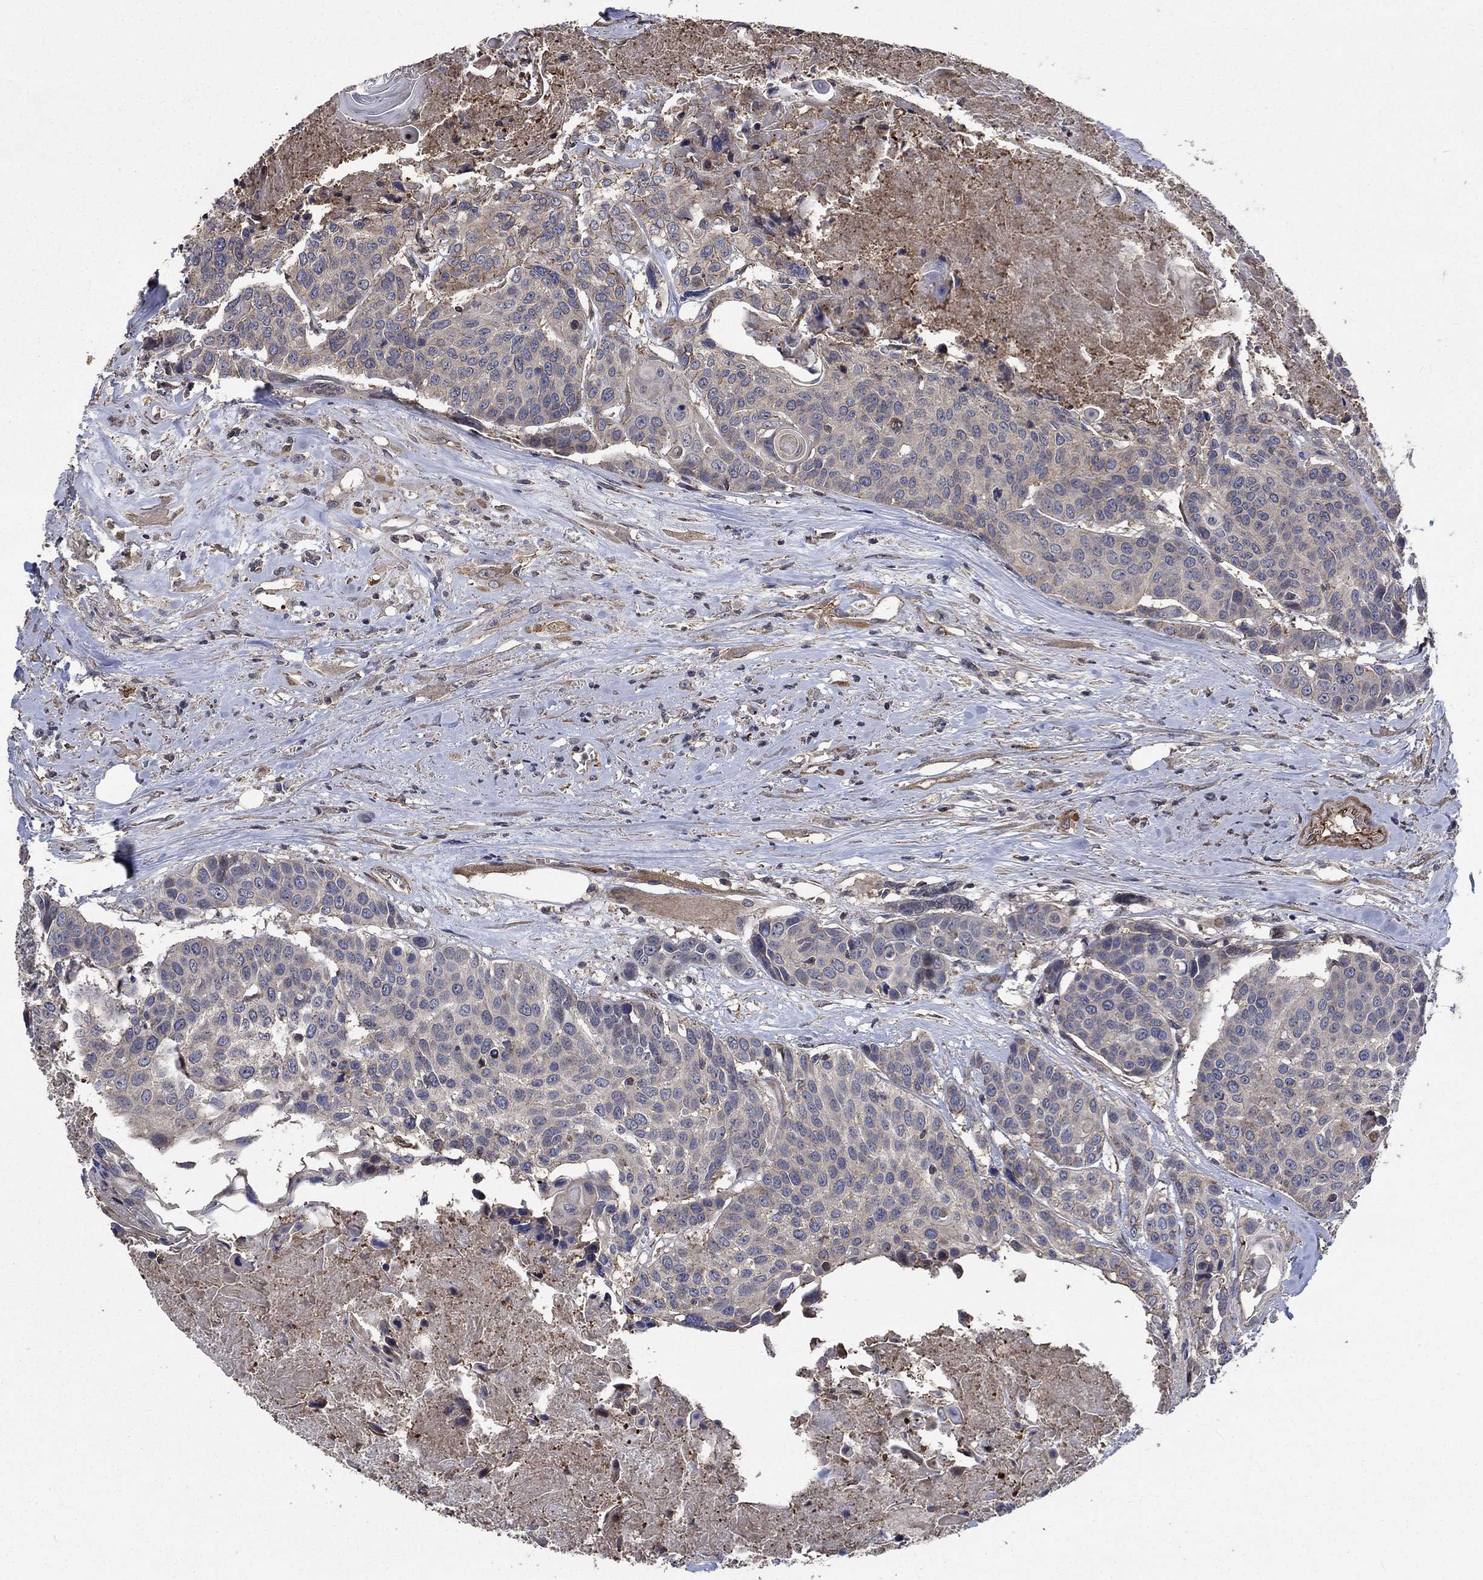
{"staining": {"intensity": "moderate", "quantity": "<25%", "location": "cytoplasmic/membranous"}, "tissue": "head and neck cancer", "cell_type": "Tumor cells", "image_type": "cancer", "snomed": [{"axis": "morphology", "description": "Squamous cell carcinoma, NOS"}, {"axis": "topography", "description": "Oral tissue"}, {"axis": "topography", "description": "Head-Neck"}], "caption": "DAB (3,3'-diaminobenzidine) immunohistochemical staining of human head and neck cancer (squamous cell carcinoma) demonstrates moderate cytoplasmic/membranous protein positivity in about <25% of tumor cells.", "gene": "PDE3A", "patient": {"sex": "male", "age": 56}}